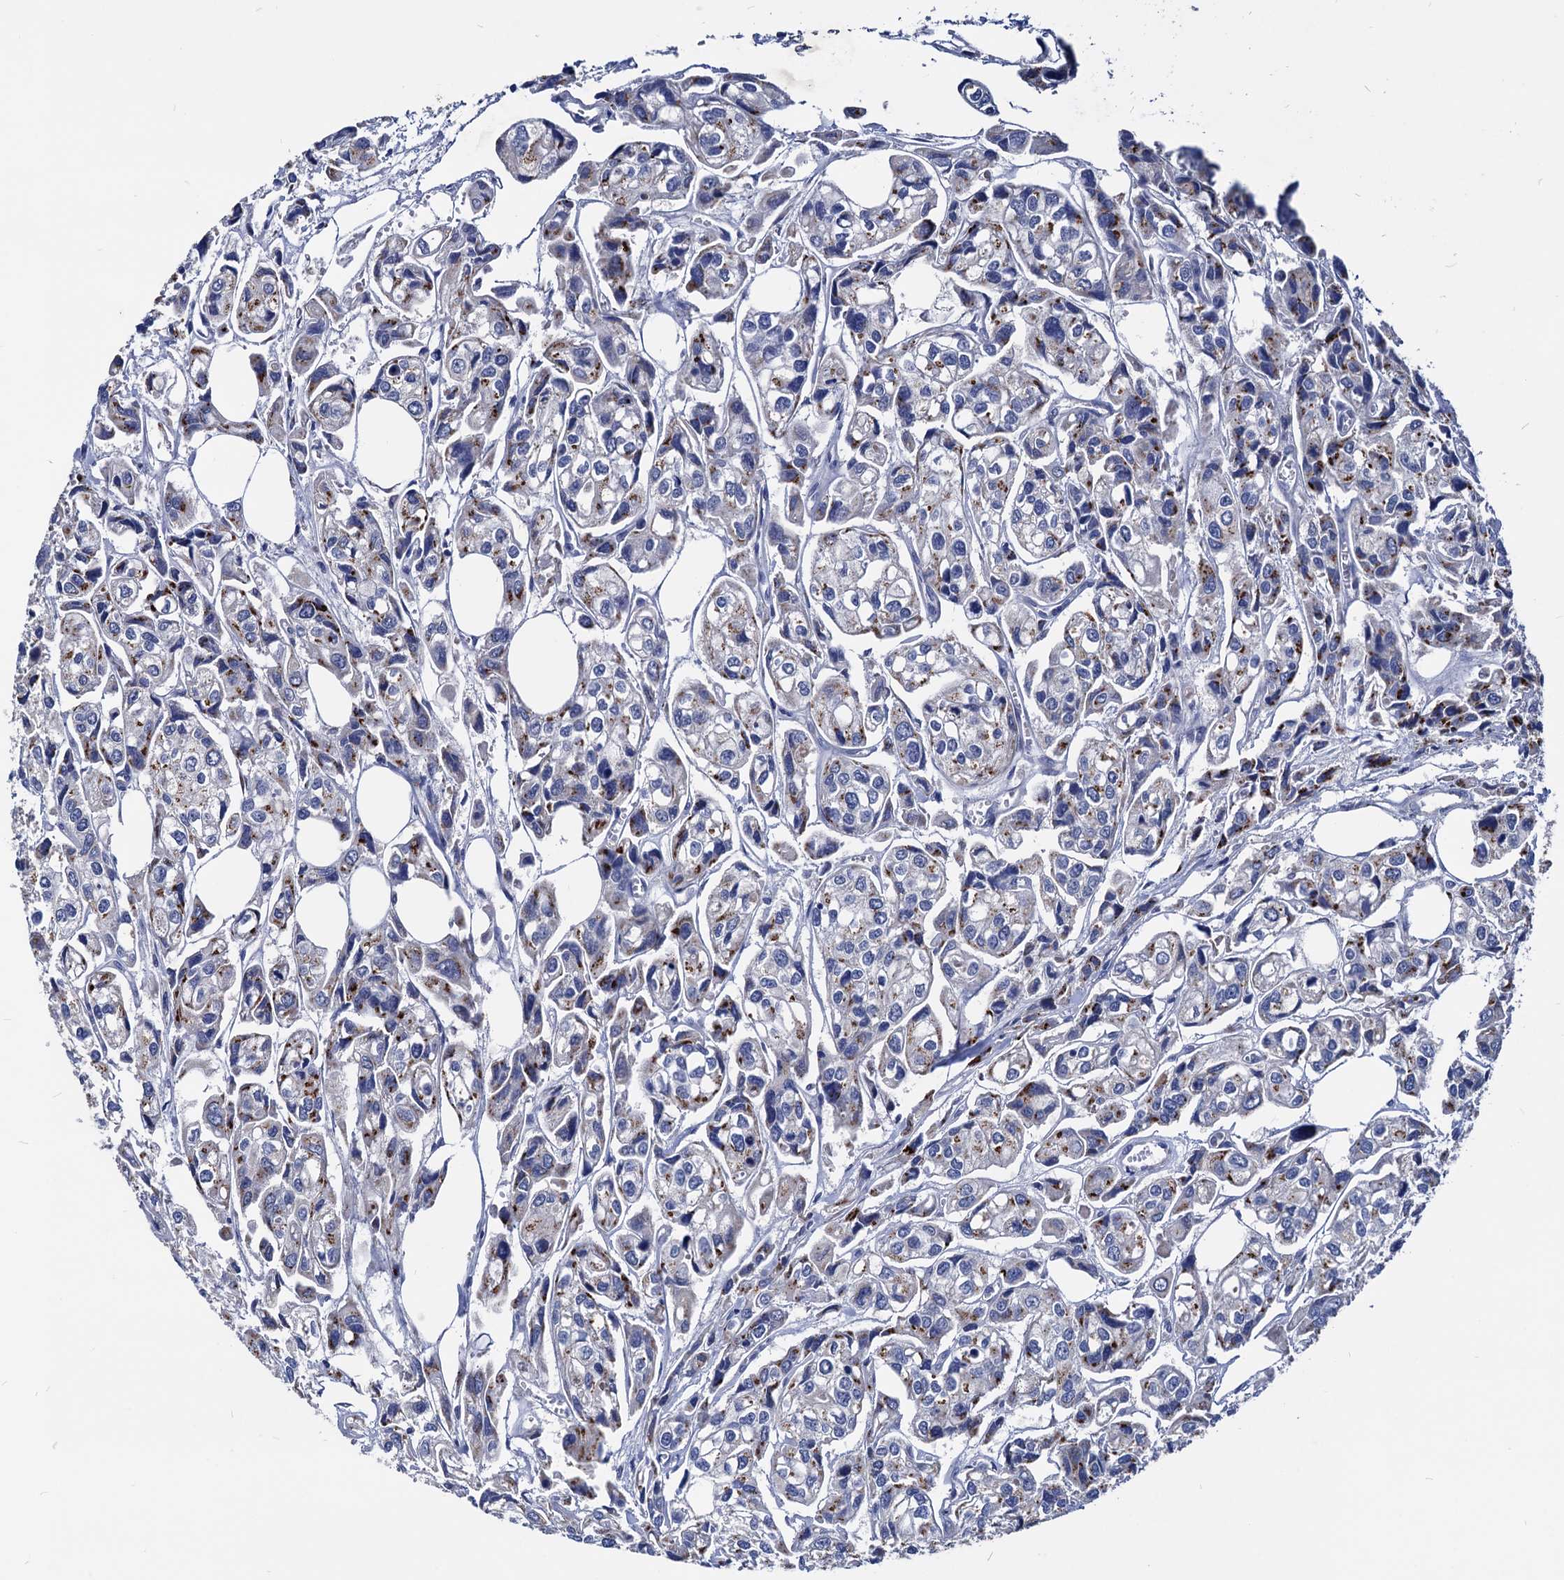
{"staining": {"intensity": "strong", "quantity": "25%-75%", "location": "cytoplasmic/membranous"}, "tissue": "urothelial cancer", "cell_type": "Tumor cells", "image_type": "cancer", "snomed": [{"axis": "morphology", "description": "Urothelial carcinoma, High grade"}, {"axis": "topography", "description": "Urinary bladder"}], "caption": "Urothelial cancer was stained to show a protein in brown. There is high levels of strong cytoplasmic/membranous staining in about 25%-75% of tumor cells.", "gene": "ESD", "patient": {"sex": "male", "age": 67}}